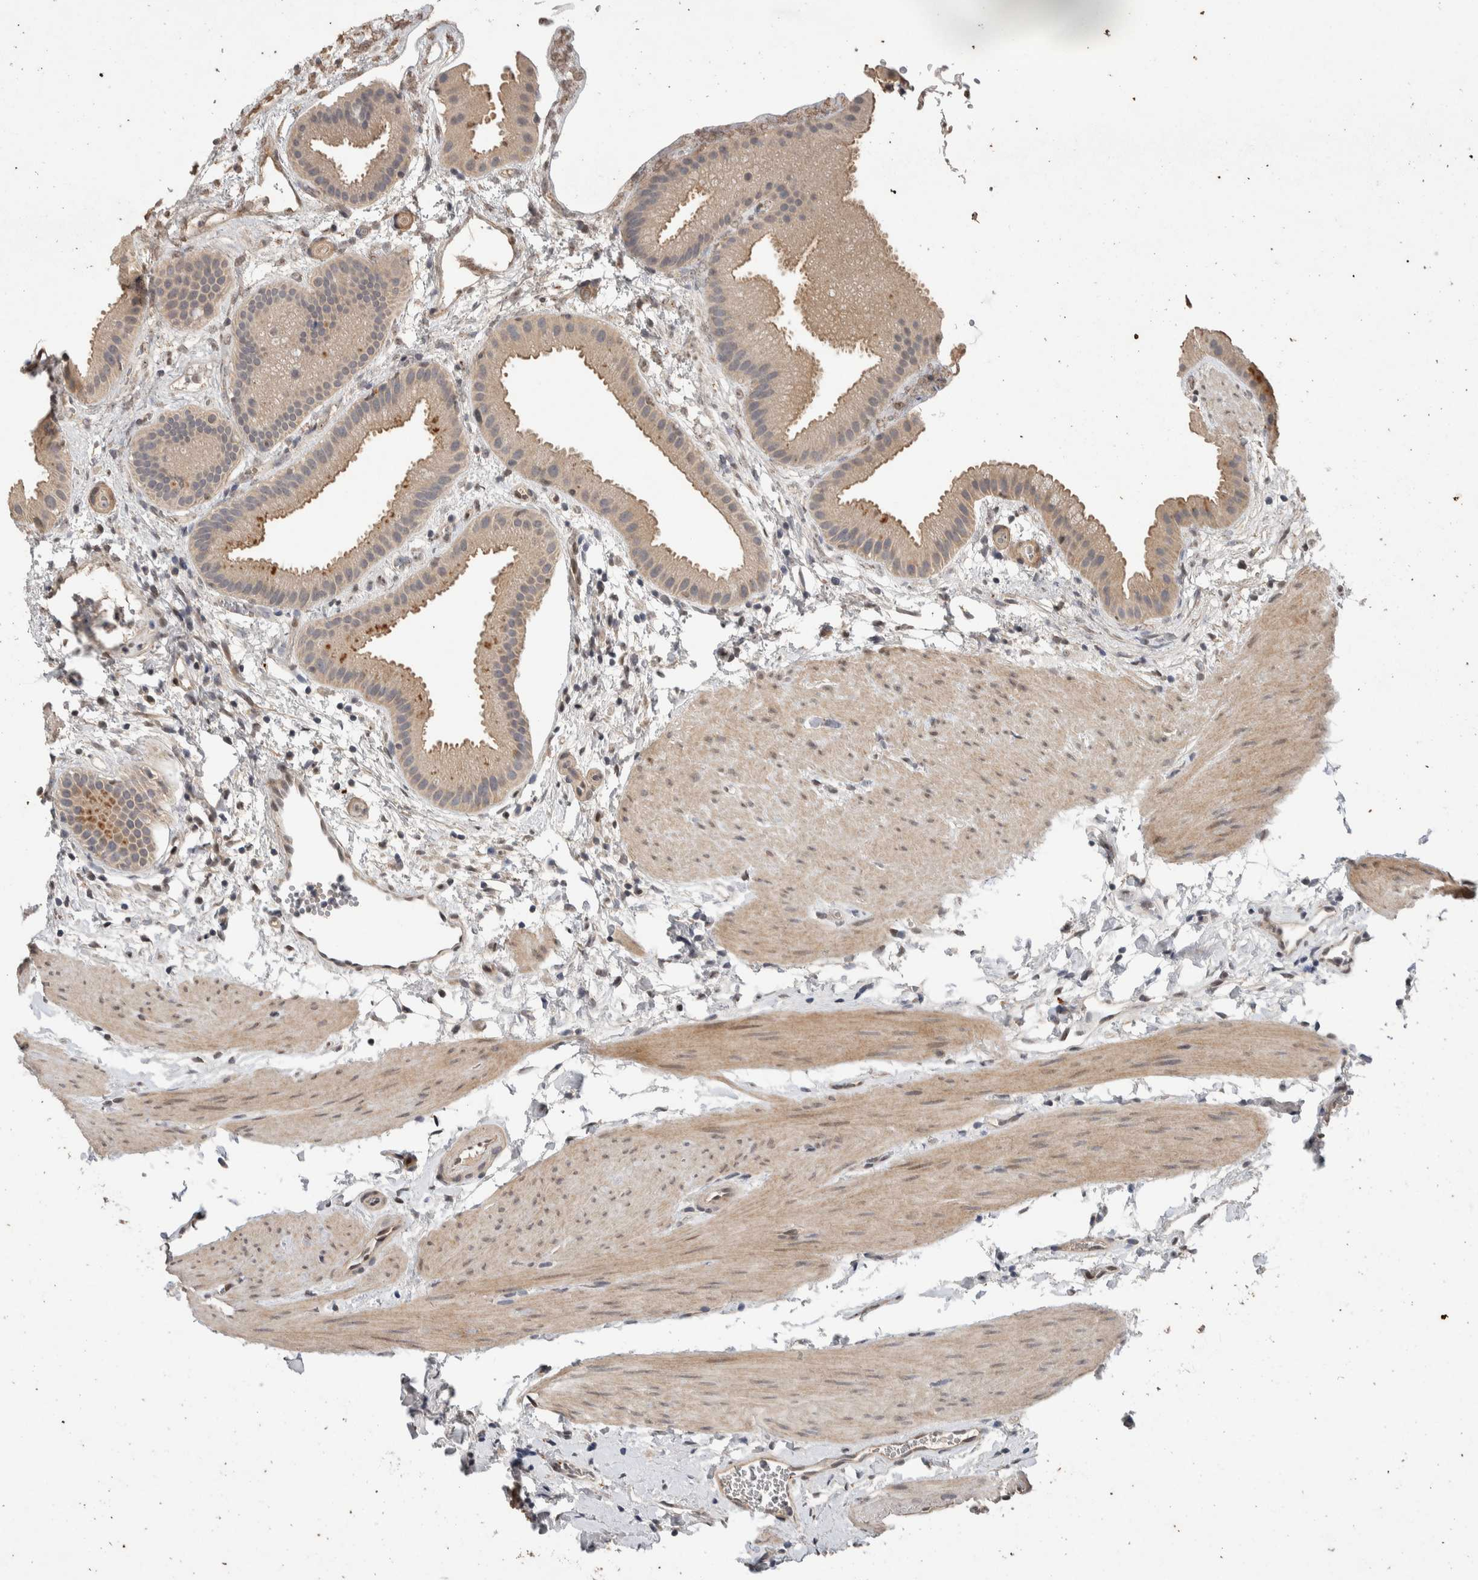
{"staining": {"intensity": "moderate", "quantity": ">75%", "location": "cytoplasmic/membranous"}, "tissue": "gallbladder", "cell_type": "Glandular cells", "image_type": "normal", "snomed": [{"axis": "morphology", "description": "Normal tissue, NOS"}, {"axis": "topography", "description": "Gallbladder"}], "caption": "About >75% of glandular cells in normal human gallbladder reveal moderate cytoplasmic/membranous protein staining as visualized by brown immunohistochemical staining.", "gene": "CYSRT1", "patient": {"sex": "female", "age": 64}}